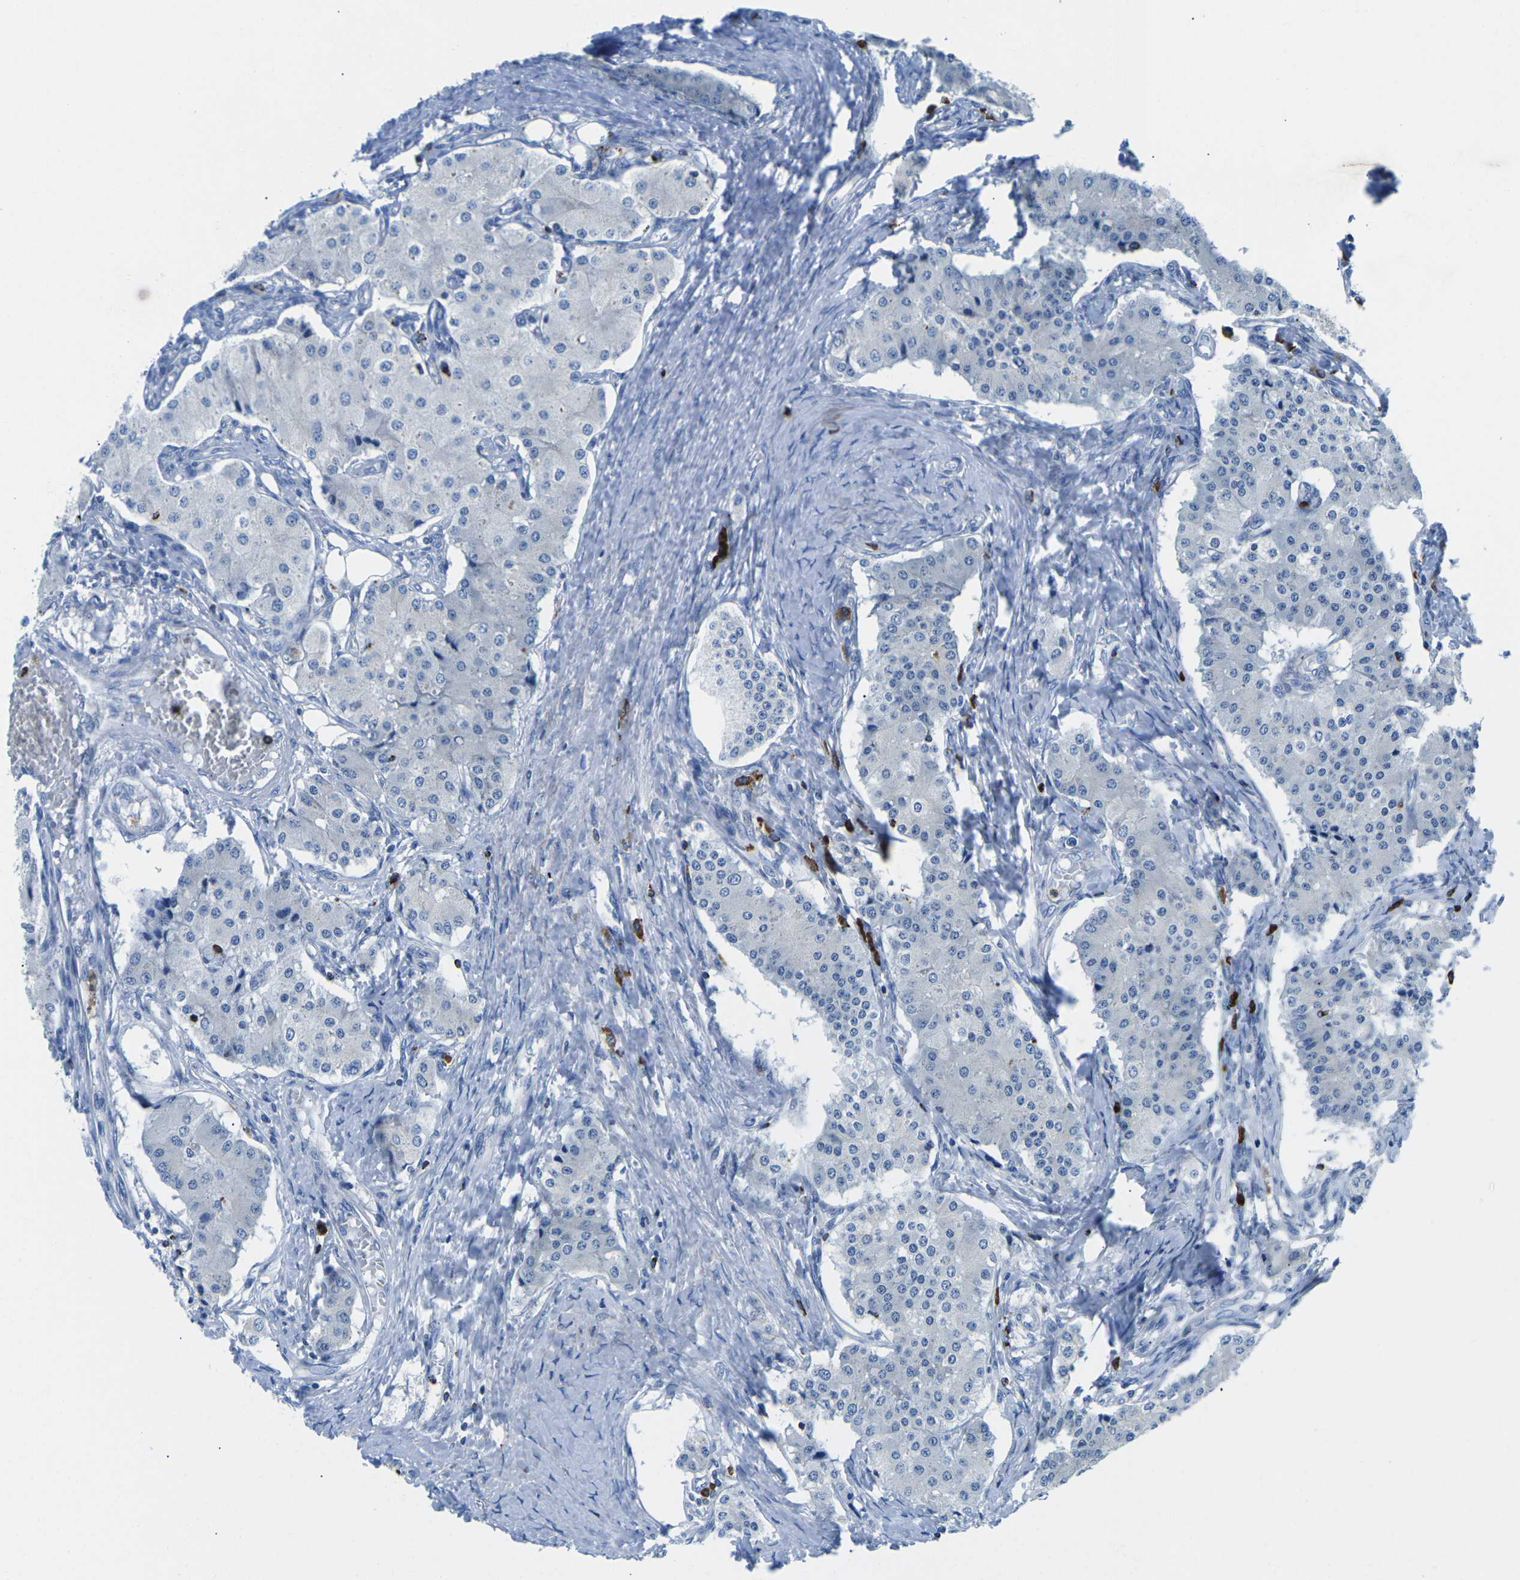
{"staining": {"intensity": "negative", "quantity": "none", "location": "none"}, "tissue": "carcinoid", "cell_type": "Tumor cells", "image_type": "cancer", "snomed": [{"axis": "morphology", "description": "Carcinoid, malignant, NOS"}, {"axis": "topography", "description": "Colon"}], "caption": "High power microscopy photomicrograph of an immunohistochemistry (IHC) micrograph of carcinoid, revealing no significant expression in tumor cells.", "gene": "MC4R", "patient": {"sex": "female", "age": 52}}